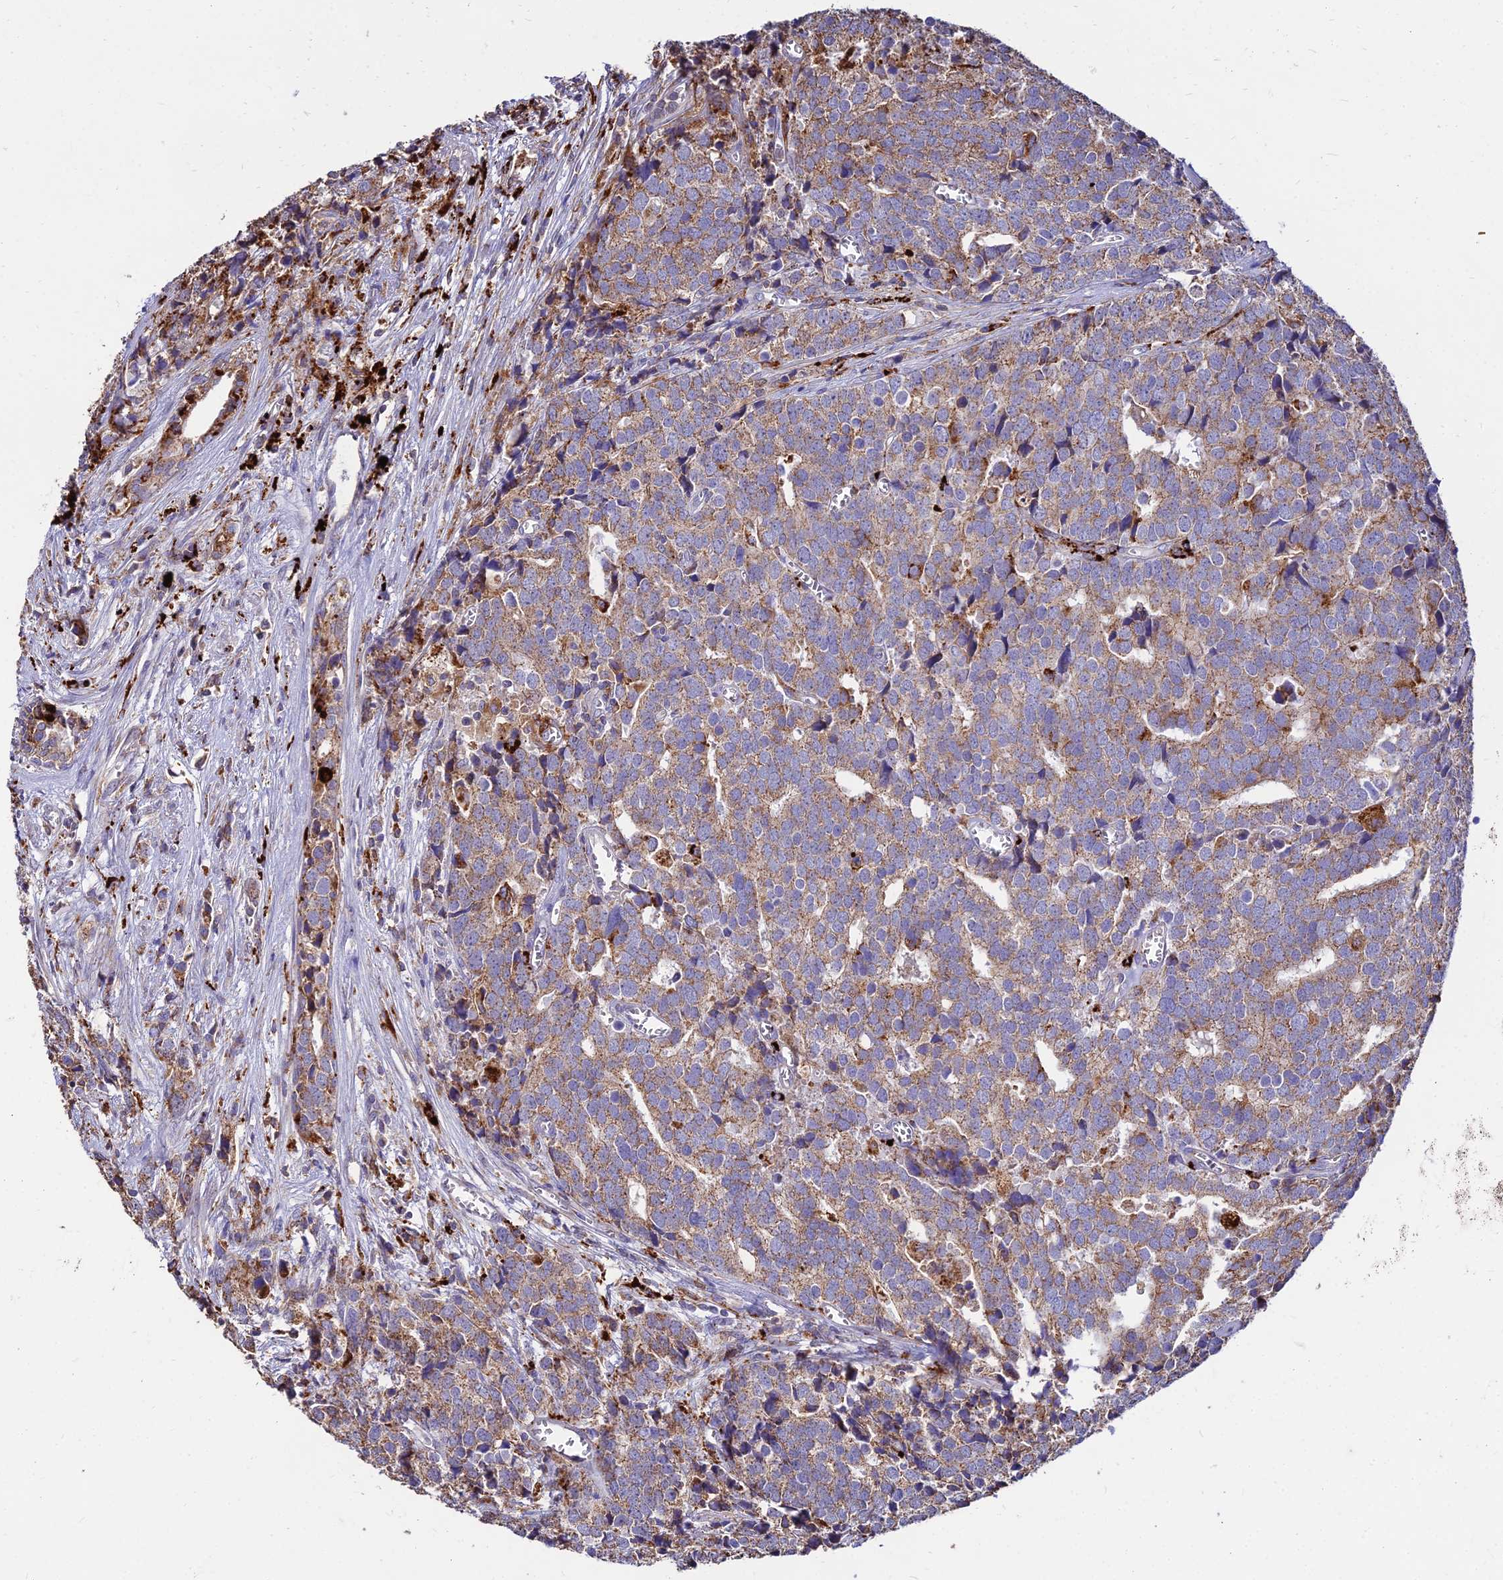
{"staining": {"intensity": "moderate", "quantity": ">75%", "location": "cytoplasmic/membranous"}, "tissue": "prostate cancer", "cell_type": "Tumor cells", "image_type": "cancer", "snomed": [{"axis": "morphology", "description": "Adenocarcinoma, High grade"}, {"axis": "topography", "description": "Prostate"}], "caption": "Immunohistochemistry (DAB) staining of human prostate cancer displays moderate cytoplasmic/membranous protein staining in approximately >75% of tumor cells.", "gene": "PNLIPRP3", "patient": {"sex": "male", "age": 71}}